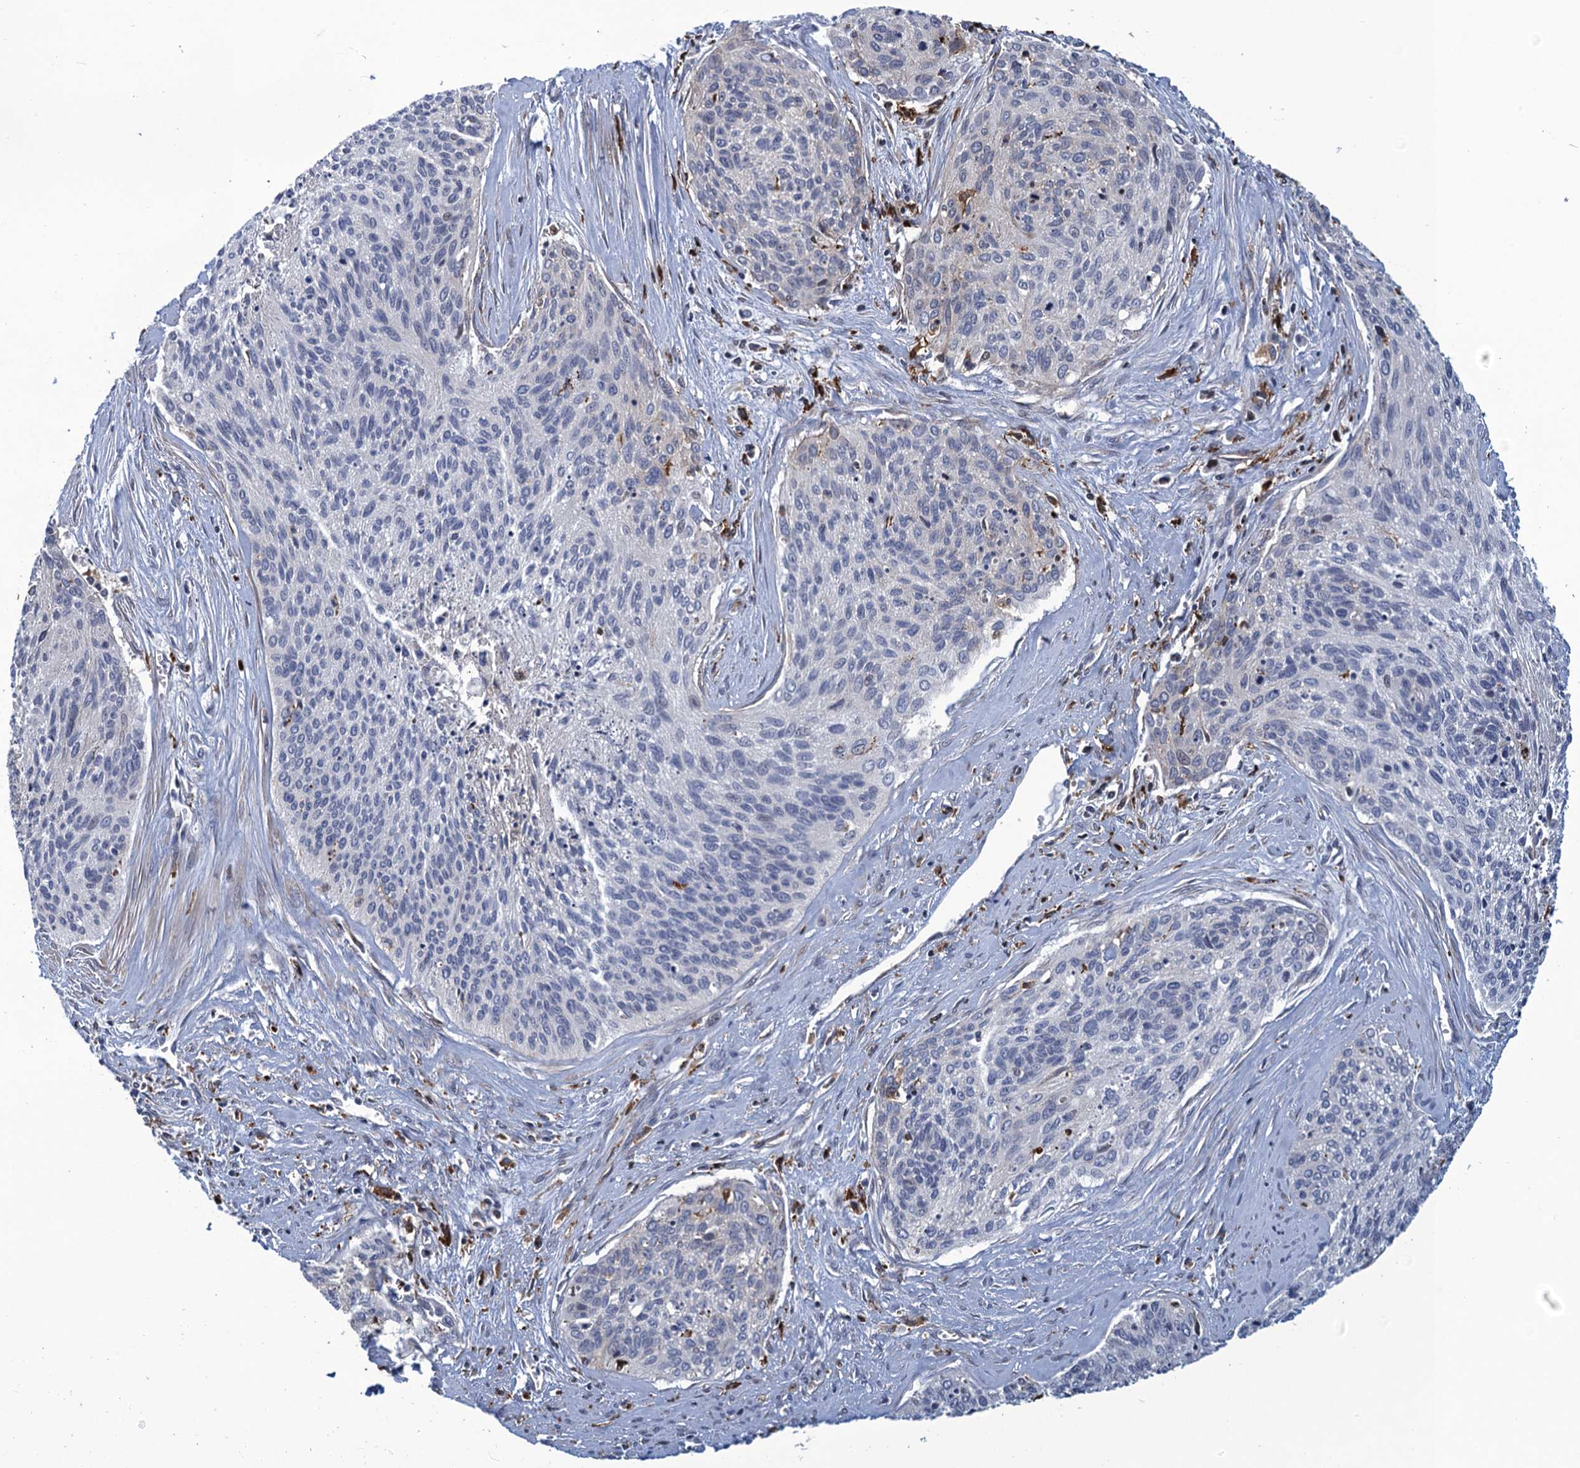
{"staining": {"intensity": "negative", "quantity": "none", "location": "none"}, "tissue": "cervical cancer", "cell_type": "Tumor cells", "image_type": "cancer", "snomed": [{"axis": "morphology", "description": "Squamous cell carcinoma, NOS"}, {"axis": "topography", "description": "Cervix"}], "caption": "This is a histopathology image of immunohistochemistry (IHC) staining of cervical squamous cell carcinoma, which shows no expression in tumor cells.", "gene": "DNHD1", "patient": {"sex": "female", "age": 55}}